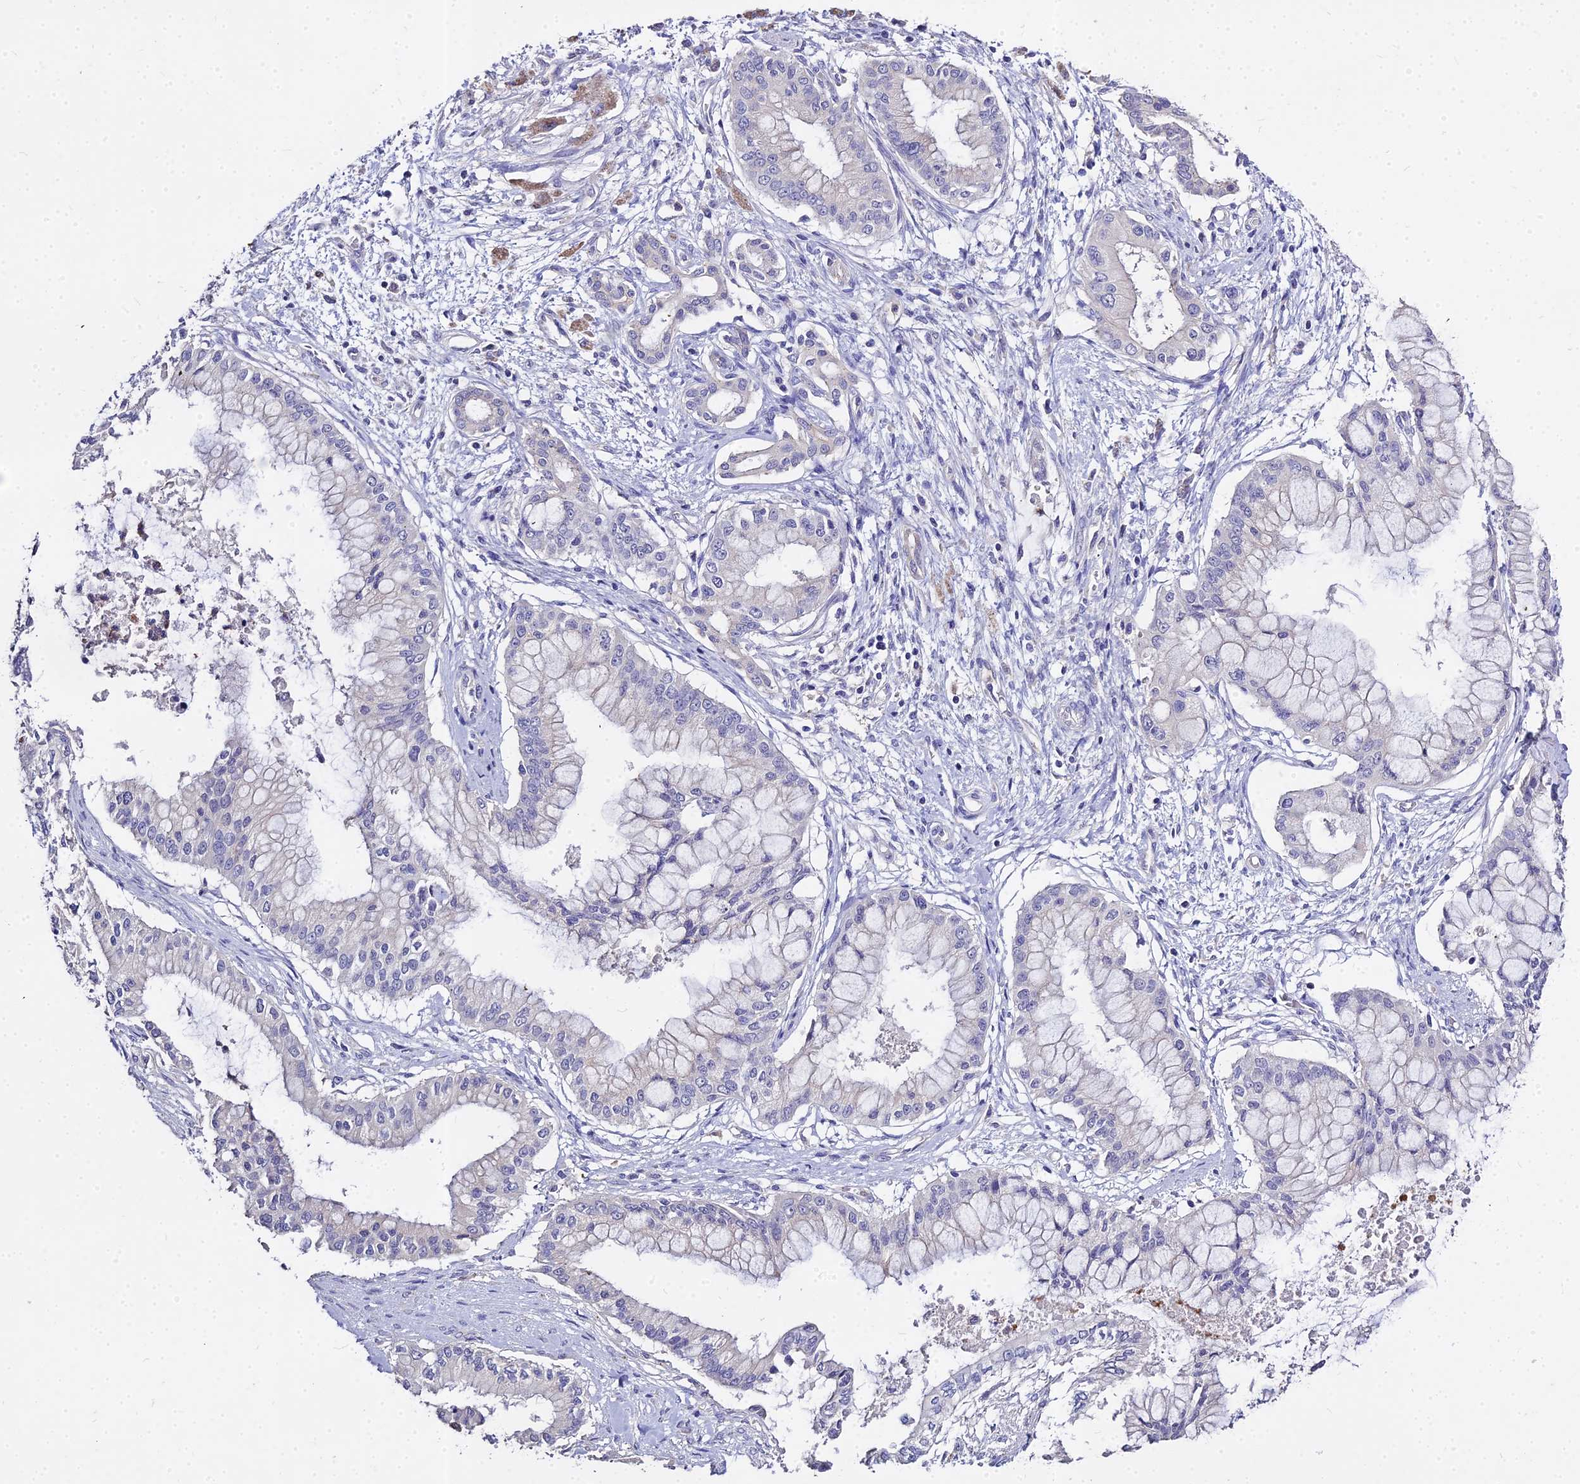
{"staining": {"intensity": "negative", "quantity": "none", "location": "none"}, "tissue": "pancreatic cancer", "cell_type": "Tumor cells", "image_type": "cancer", "snomed": [{"axis": "morphology", "description": "Adenocarcinoma, NOS"}, {"axis": "topography", "description": "Pancreas"}], "caption": "Immunohistochemical staining of human adenocarcinoma (pancreatic) reveals no significant positivity in tumor cells.", "gene": "GLYAT", "patient": {"sex": "male", "age": 46}}